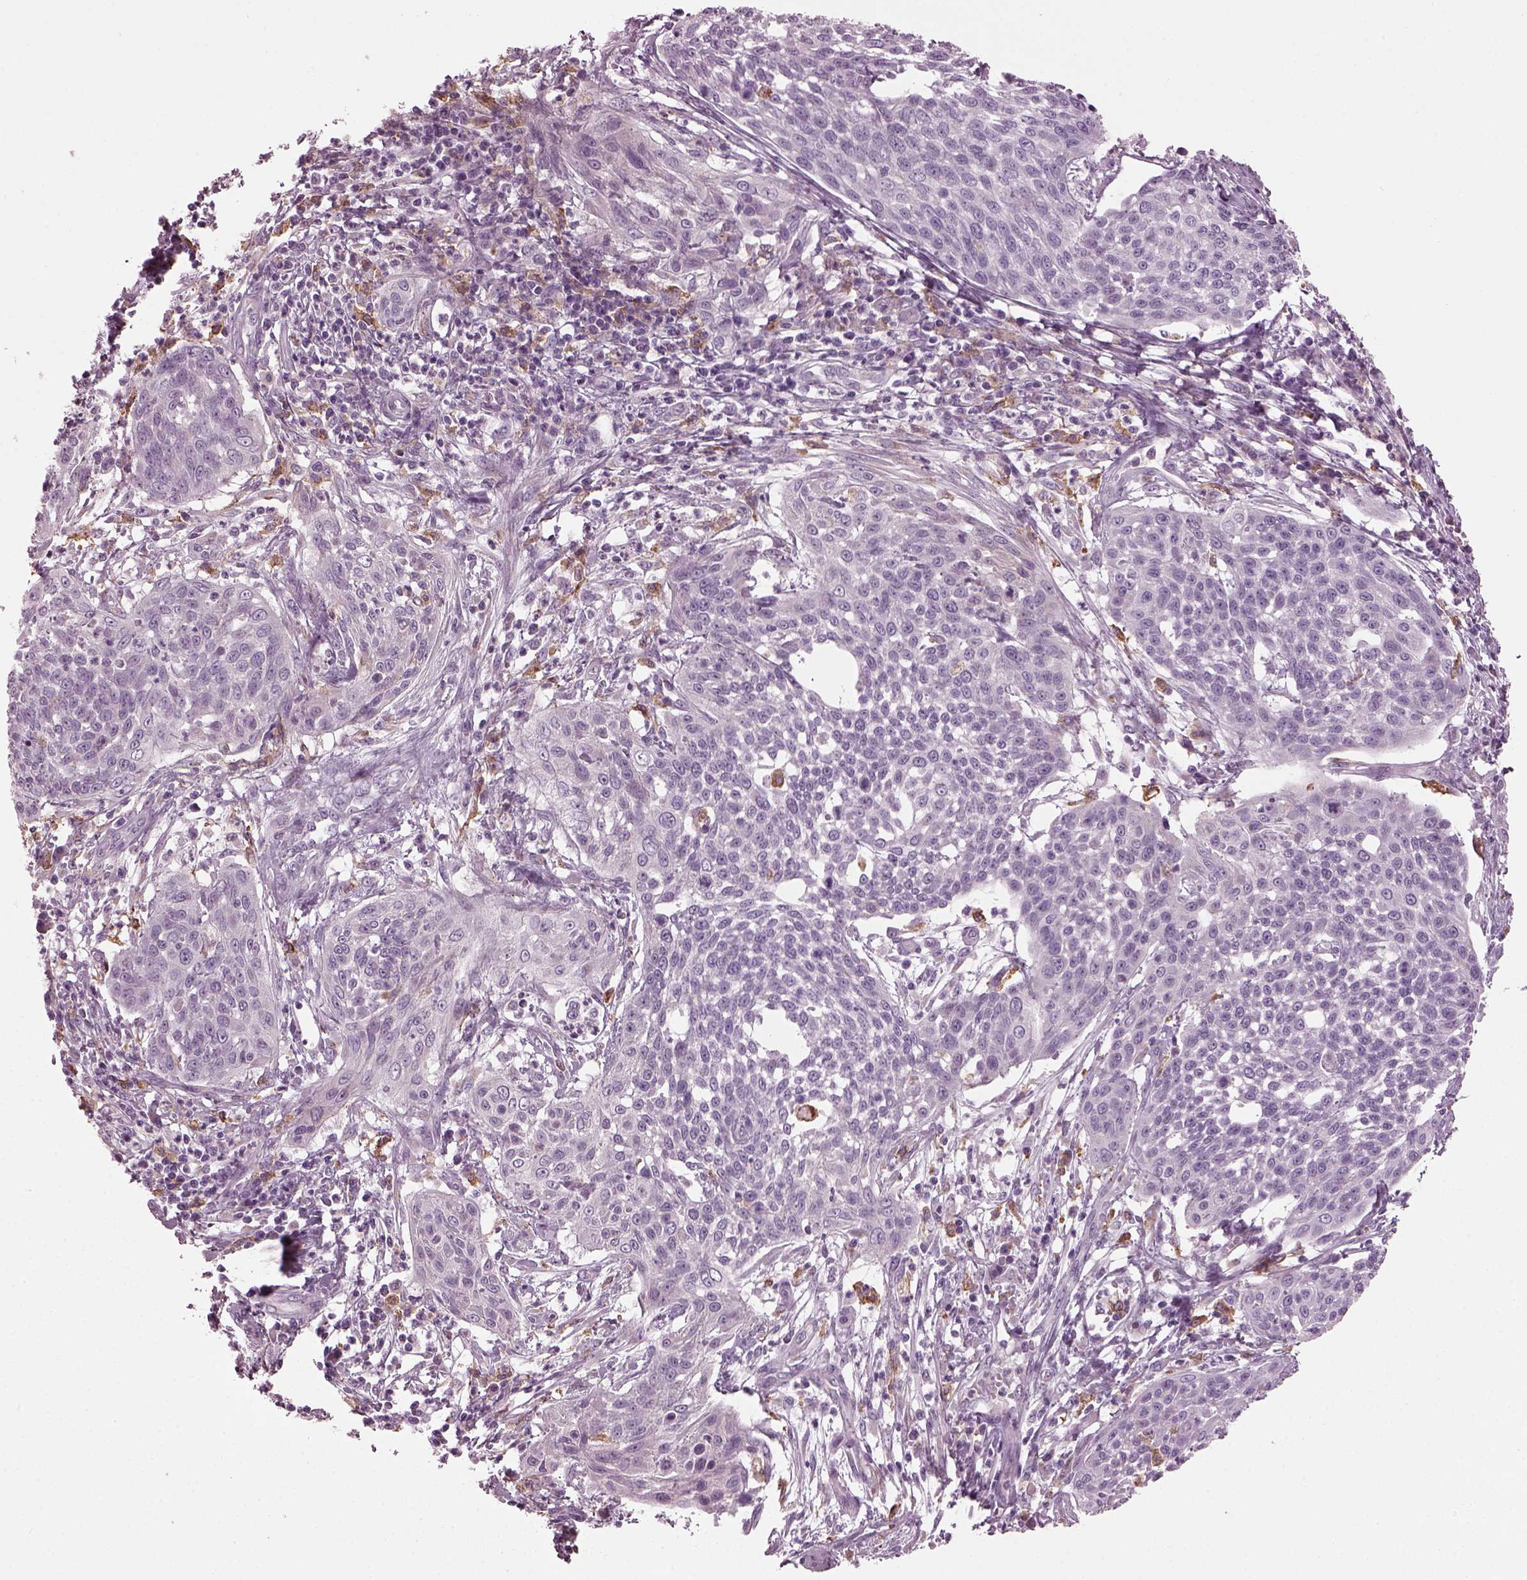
{"staining": {"intensity": "negative", "quantity": "none", "location": "none"}, "tissue": "cervical cancer", "cell_type": "Tumor cells", "image_type": "cancer", "snomed": [{"axis": "morphology", "description": "Squamous cell carcinoma, NOS"}, {"axis": "topography", "description": "Cervix"}], "caption": "The photomicrograph reveals no staining of tumor cells in cervical squamous cell carcinoma.", "gene": "TMEM231", "patient": {"sex": "female", "age": 34}}